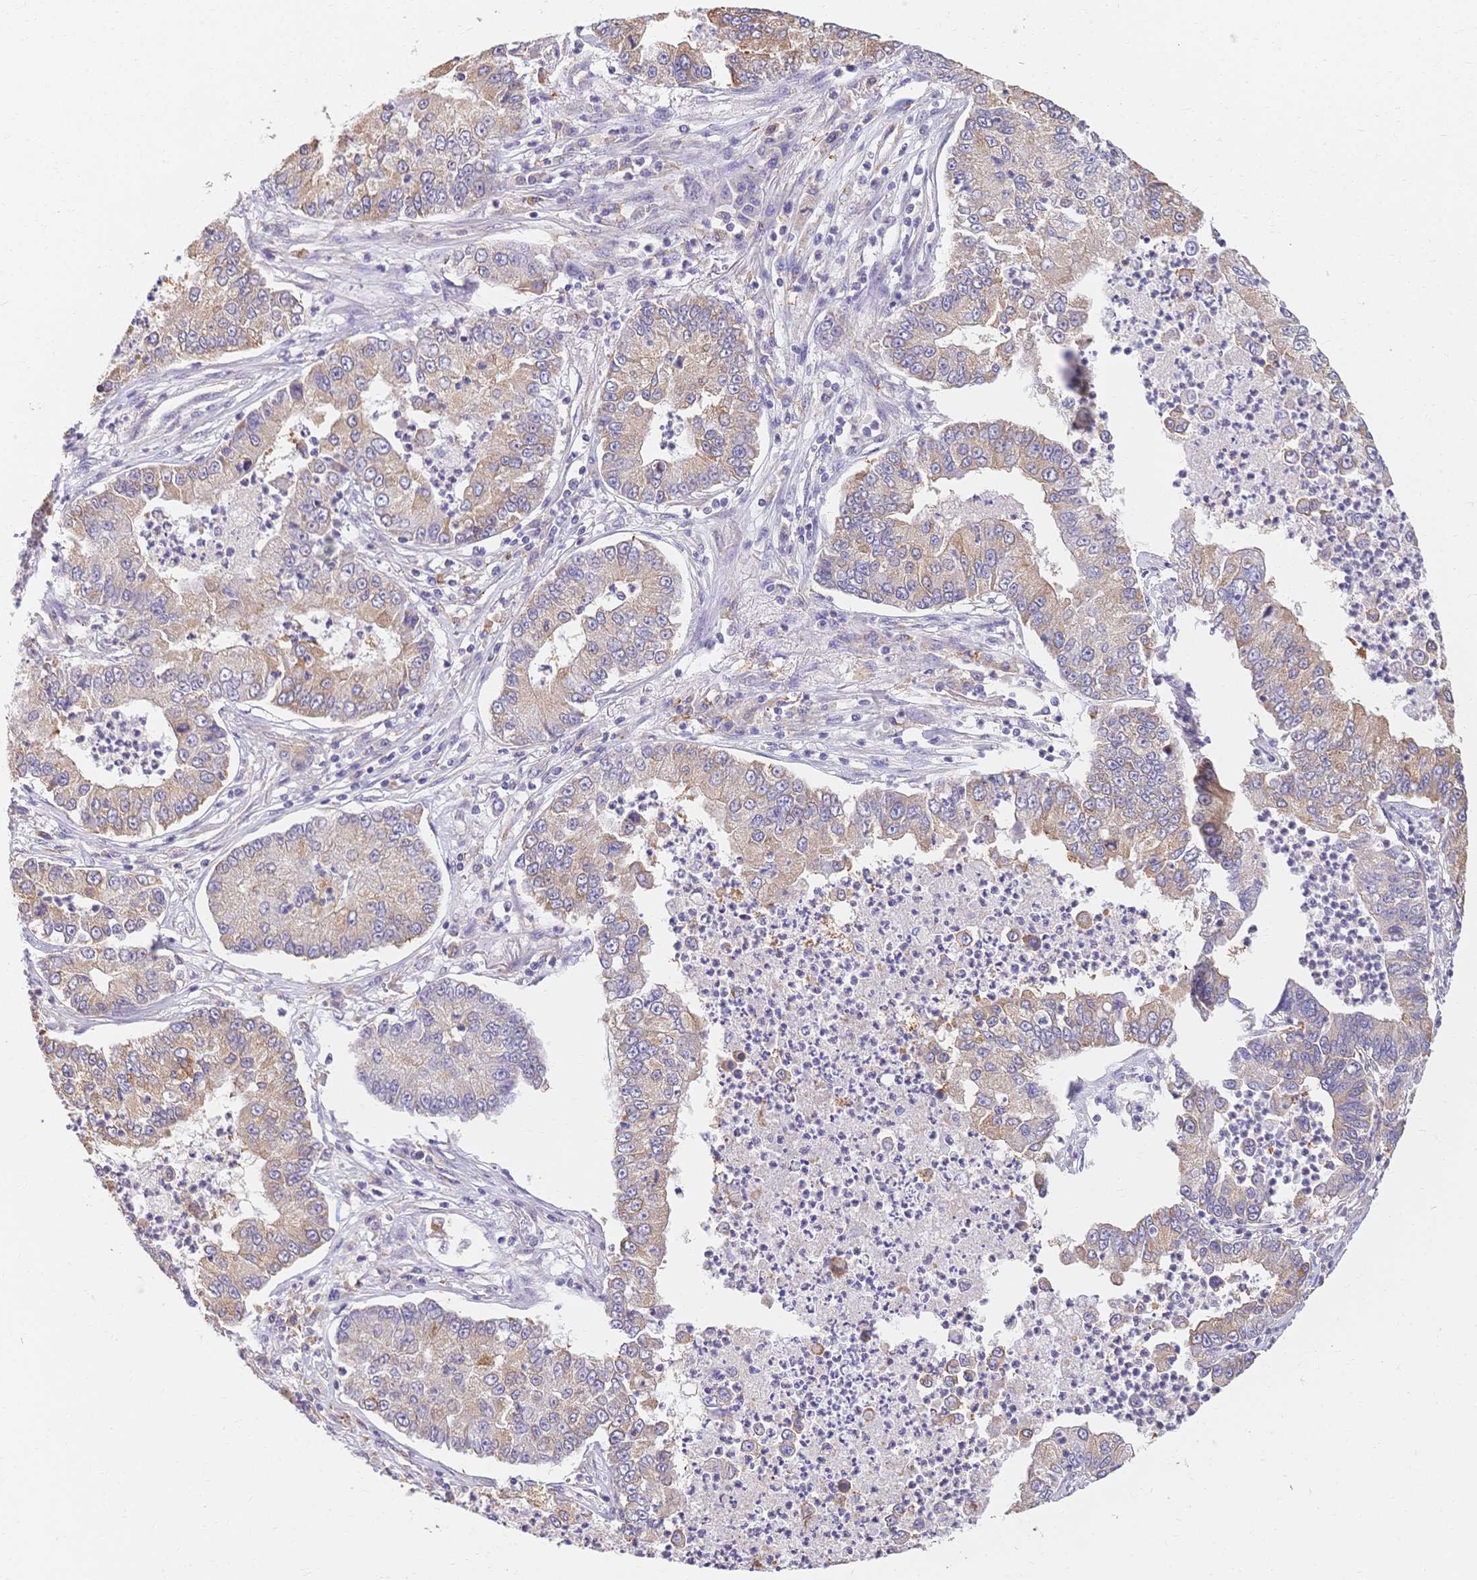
{"staining": {"intensity": "weak", "quantity": ">75%", "location": "cytoplasmic/membranous"}, "tissue": "lung cancer", "cell_type": "Tumor cells", "image_type": "cancer", "snomed": [{"axis": "morphology", "description": "Adenocarcinoma, NOS"}, {"axis": "topography", "description": "Lung"}], "caption": "A photomicrograph of lung adenocarcinoma stained for a protein exhibits weak cytoplasmic/membranous brown staining in tumor cells.", "gene": "HS3ST5", "patient": {"sex": "female", "age": 57}}